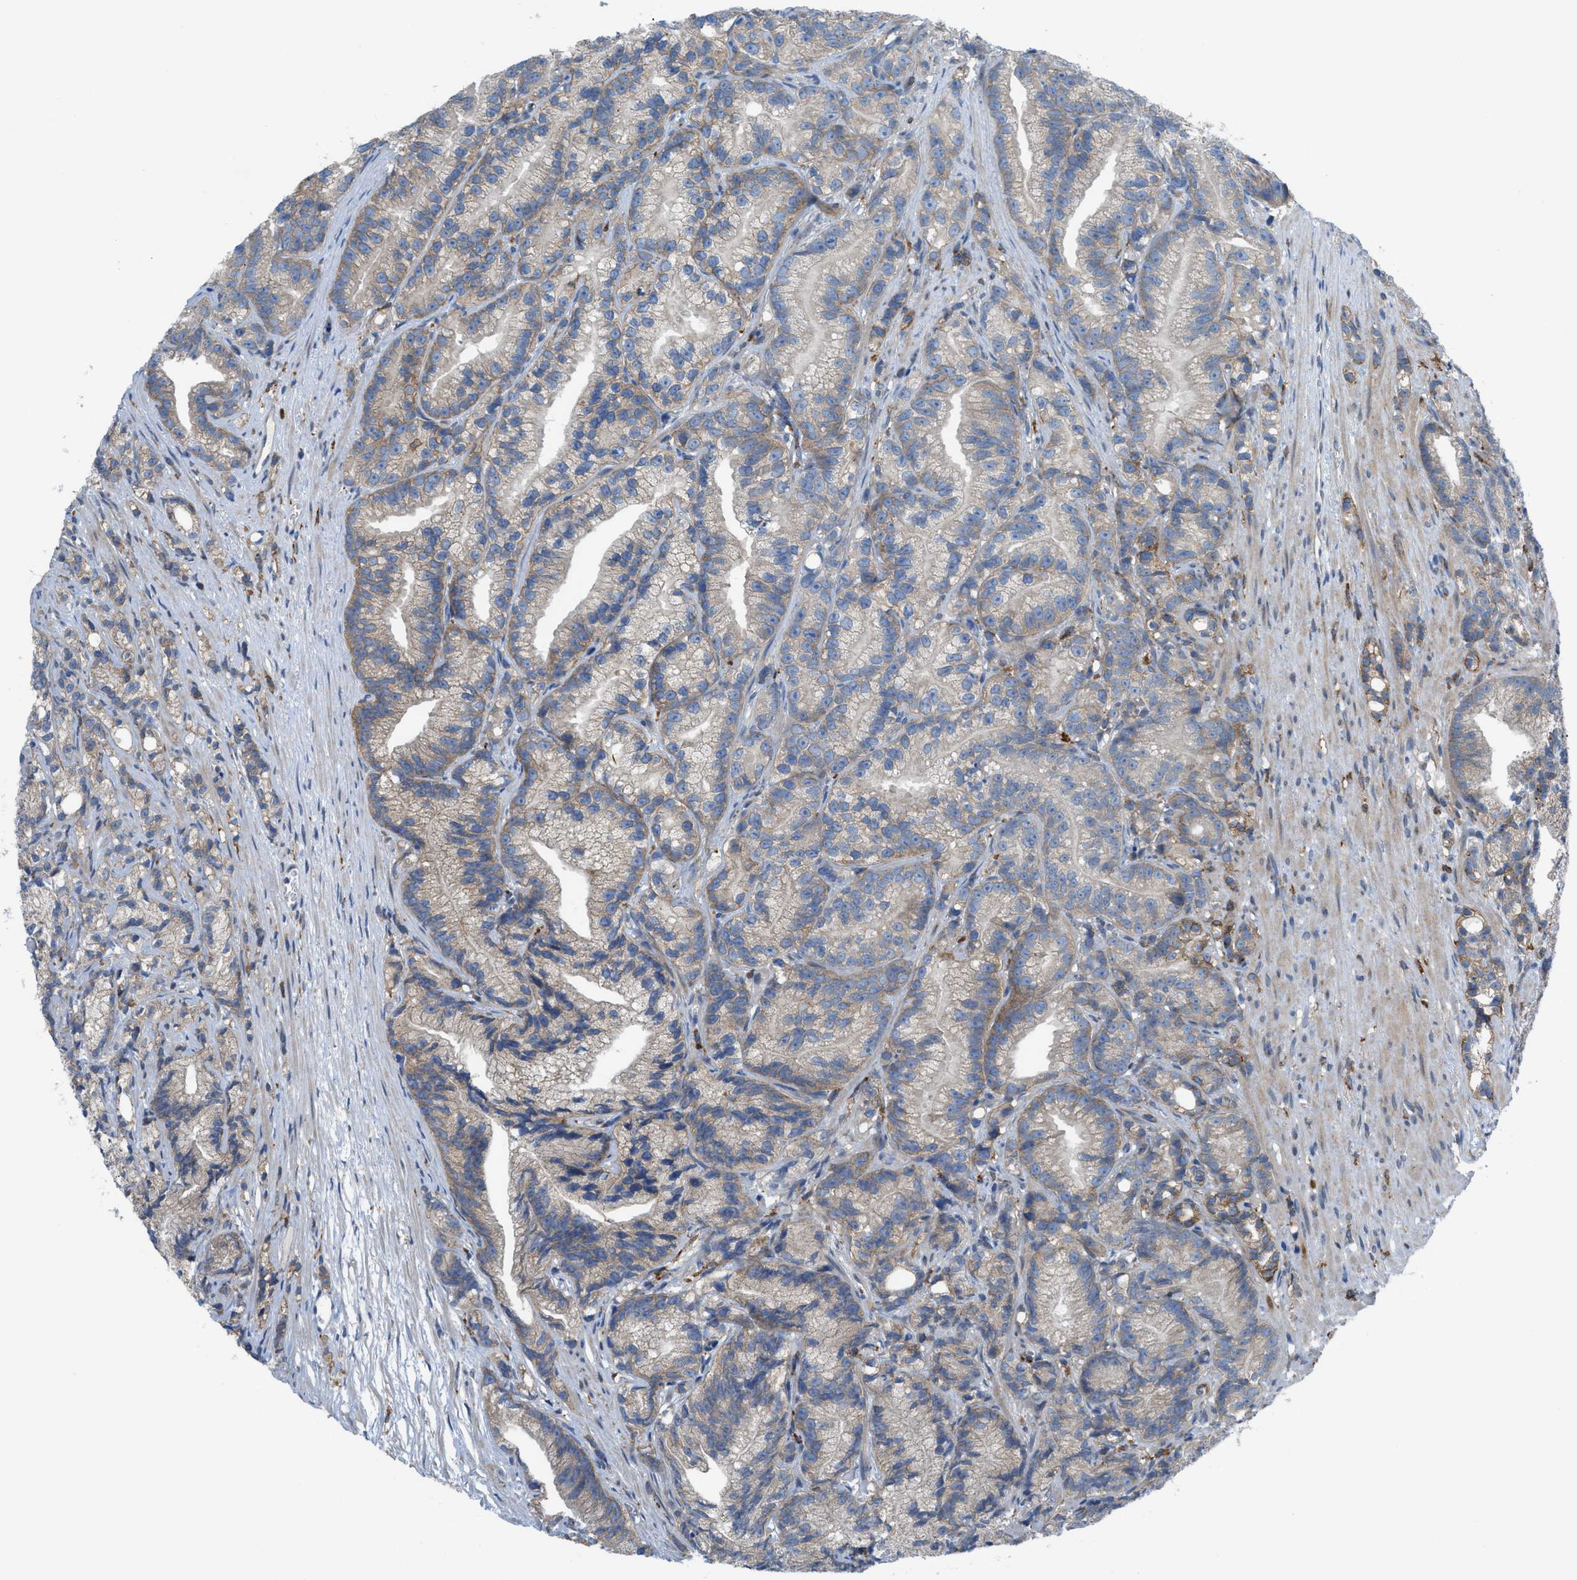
{"staining": {"intensity": "moderate", "quantity": "25%-75%", "location": "cytoplasmic/membranous"}, "tissue": "prostate cancer", "cell_type": "Tumor cells", "image_type": "cancer", "snomed": [{"axis": "morphology", "description": "Adenocarcinoma, Low grade"}, {"axis": "topography", "description": "Prostate"}], "caption": "DAB immunohistochemical staining of low-grade adenocarcinoma (prostate) shows moderate cytoplasmic/membranous protein staining in about 25%-75% of tumor cells.", "gene": "EGFR", "patient": {"sex": "male", "age": 89}}